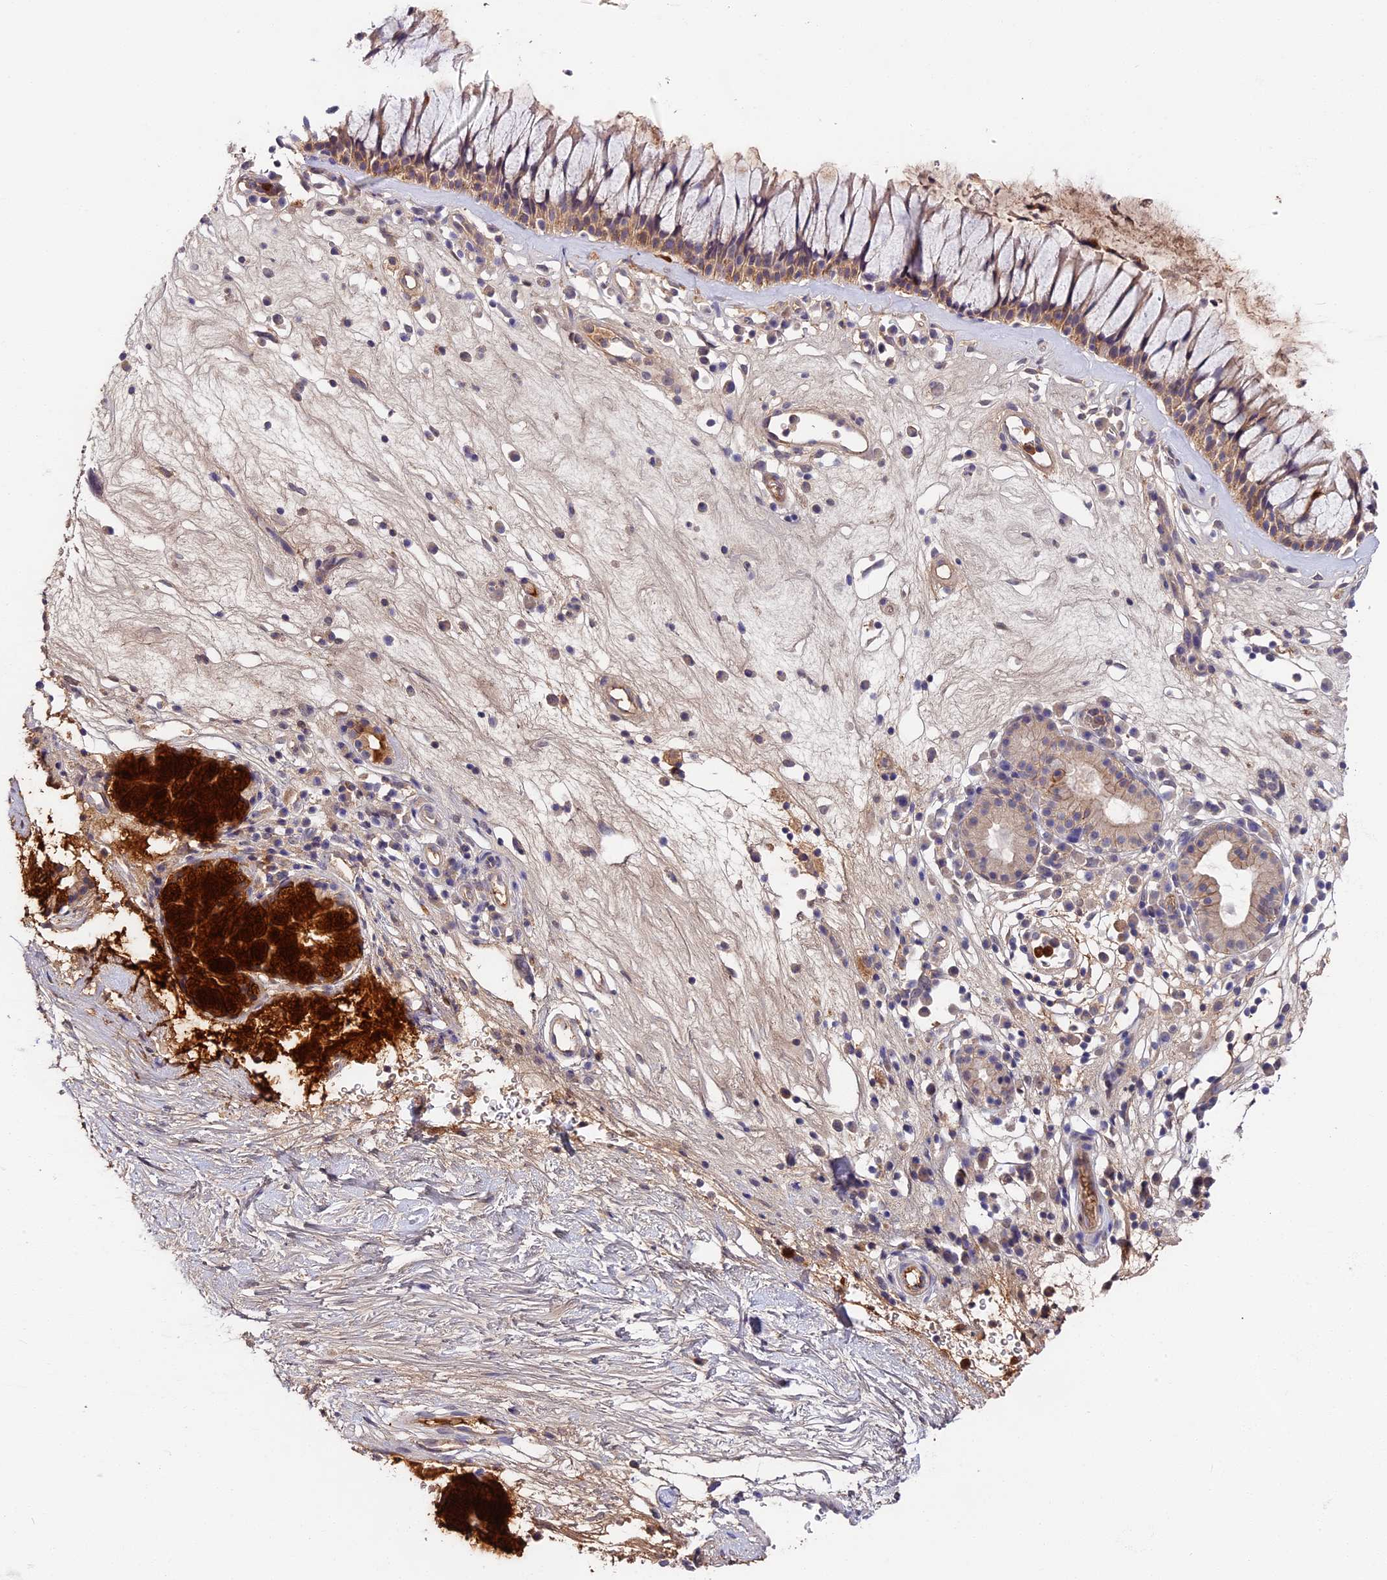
{"staining": {"intensity": "strong", "quantity": "25%-75%", "location": "cytoplasmic/membranous"}, "tissue": "nasopharynx", "cell_type": "Respiratory epithelial cells", "image_type": "normal", "snomed": [{"axis": "morphology", "description": "Normal tissue, NOS"}, {"axis": "morphology", "description": "Inflammation, NOS"}, {"axis": "morphology", "description": "Malignant melanoma, Metastatic site"}, {"axis": "topography", "description": "Nasopharynx"}], "caption": "Normal nasopharynx demonstrates strong cytoplasmic/membranous staining in approximately 25%-75% of respiratory epithelial cells, visualized by immunohistochemistry.", "gene": "ADGRD1", "patient": {"sex": "male", "age": 70}}